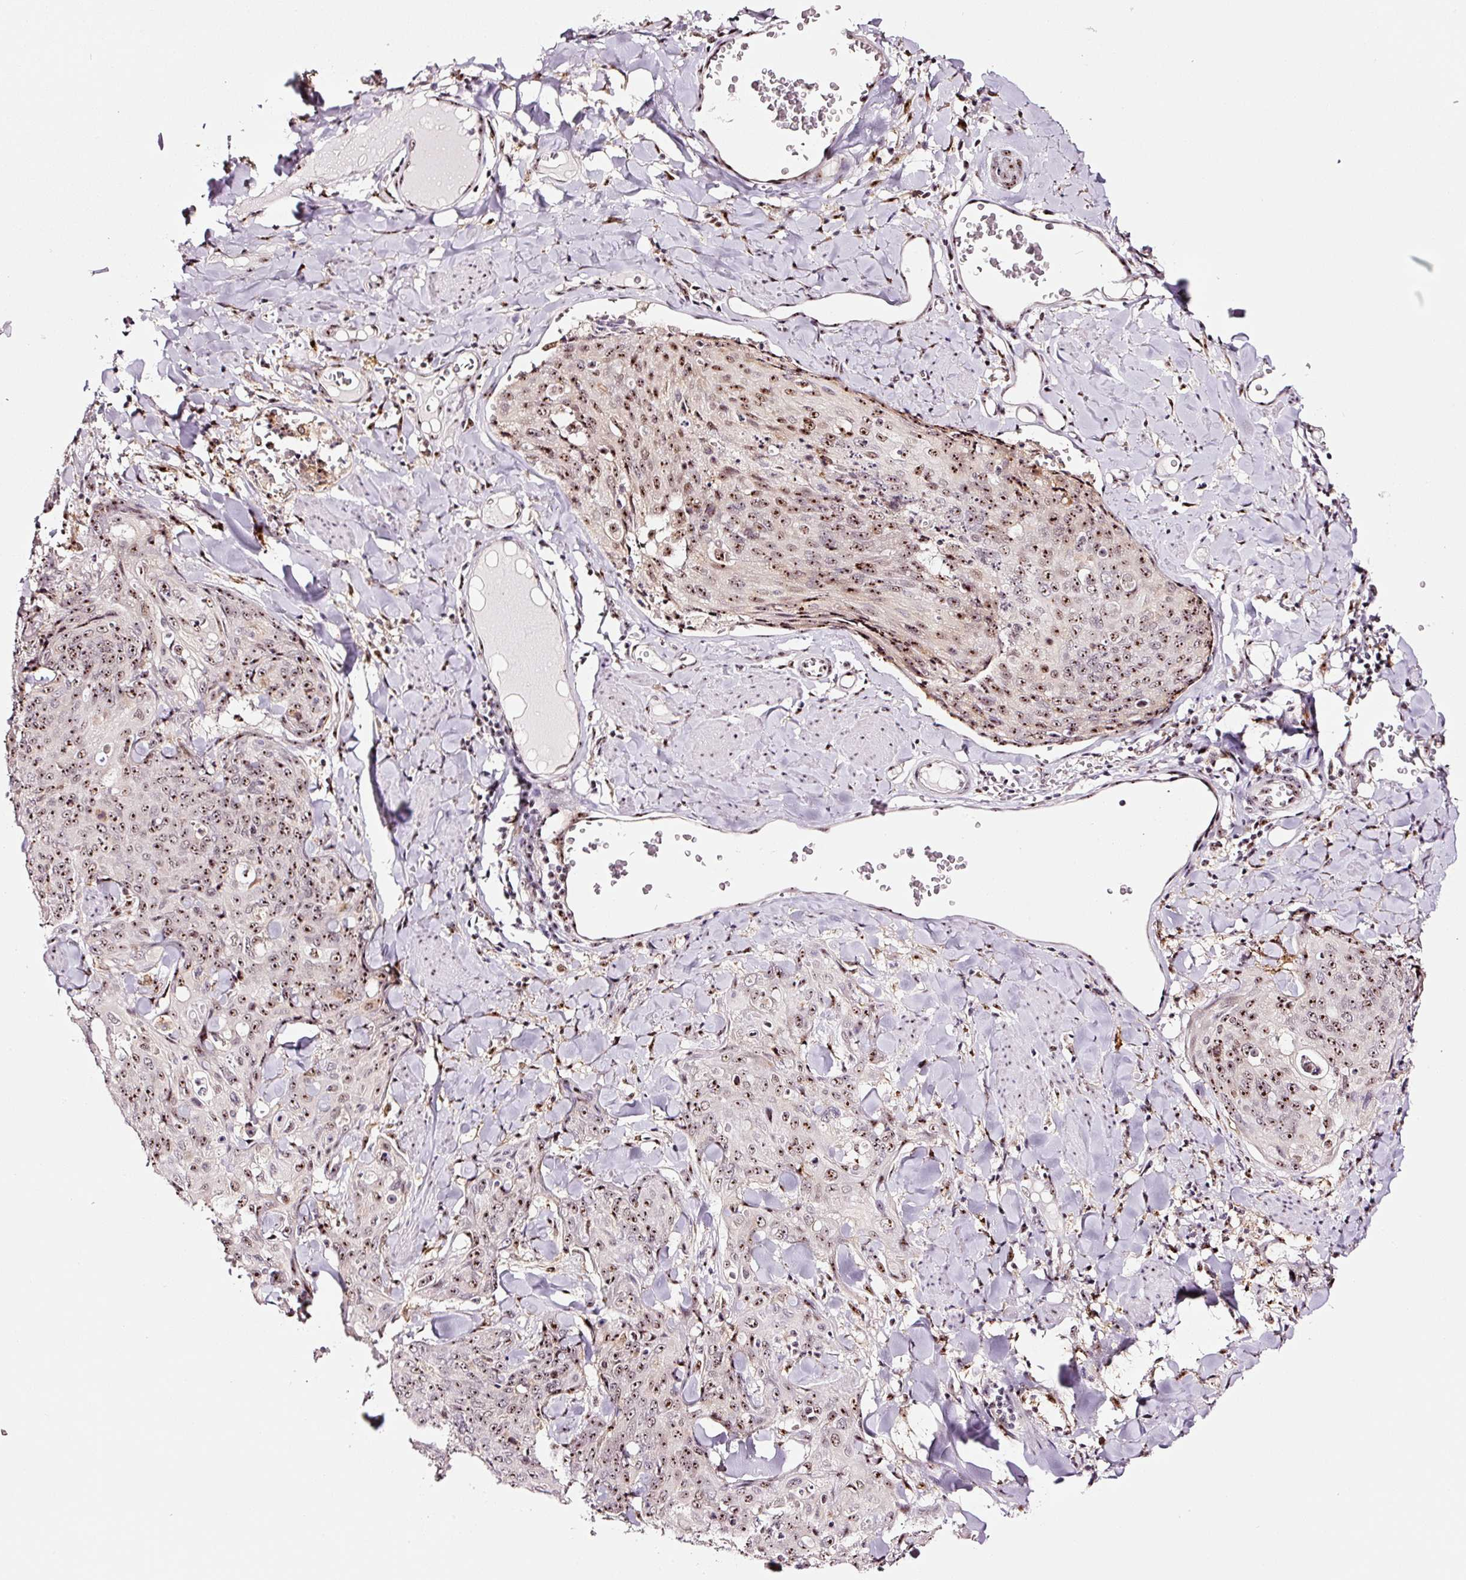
{"staining": {"intensity": "moderate", "quantity": ">75%", "location": "nuclear"}, "tissue": "skin cancer", "cell_type": "Tumor cells", "image_type": "cancer", "snomed": [{"axis": "morphology", "description": "Squamous cell carcinoma, NOS"}, {"axis": "topography", "description": "Skin"}, {"axis": "topography", "description": "Vulva"}], "caption": "The immunohistochemical stain highlights moderate nuclear positivity in tumor cells of skin cancer tissue.", "gene": "GNL3", "patient": {"sex": "female", "age": 85}}